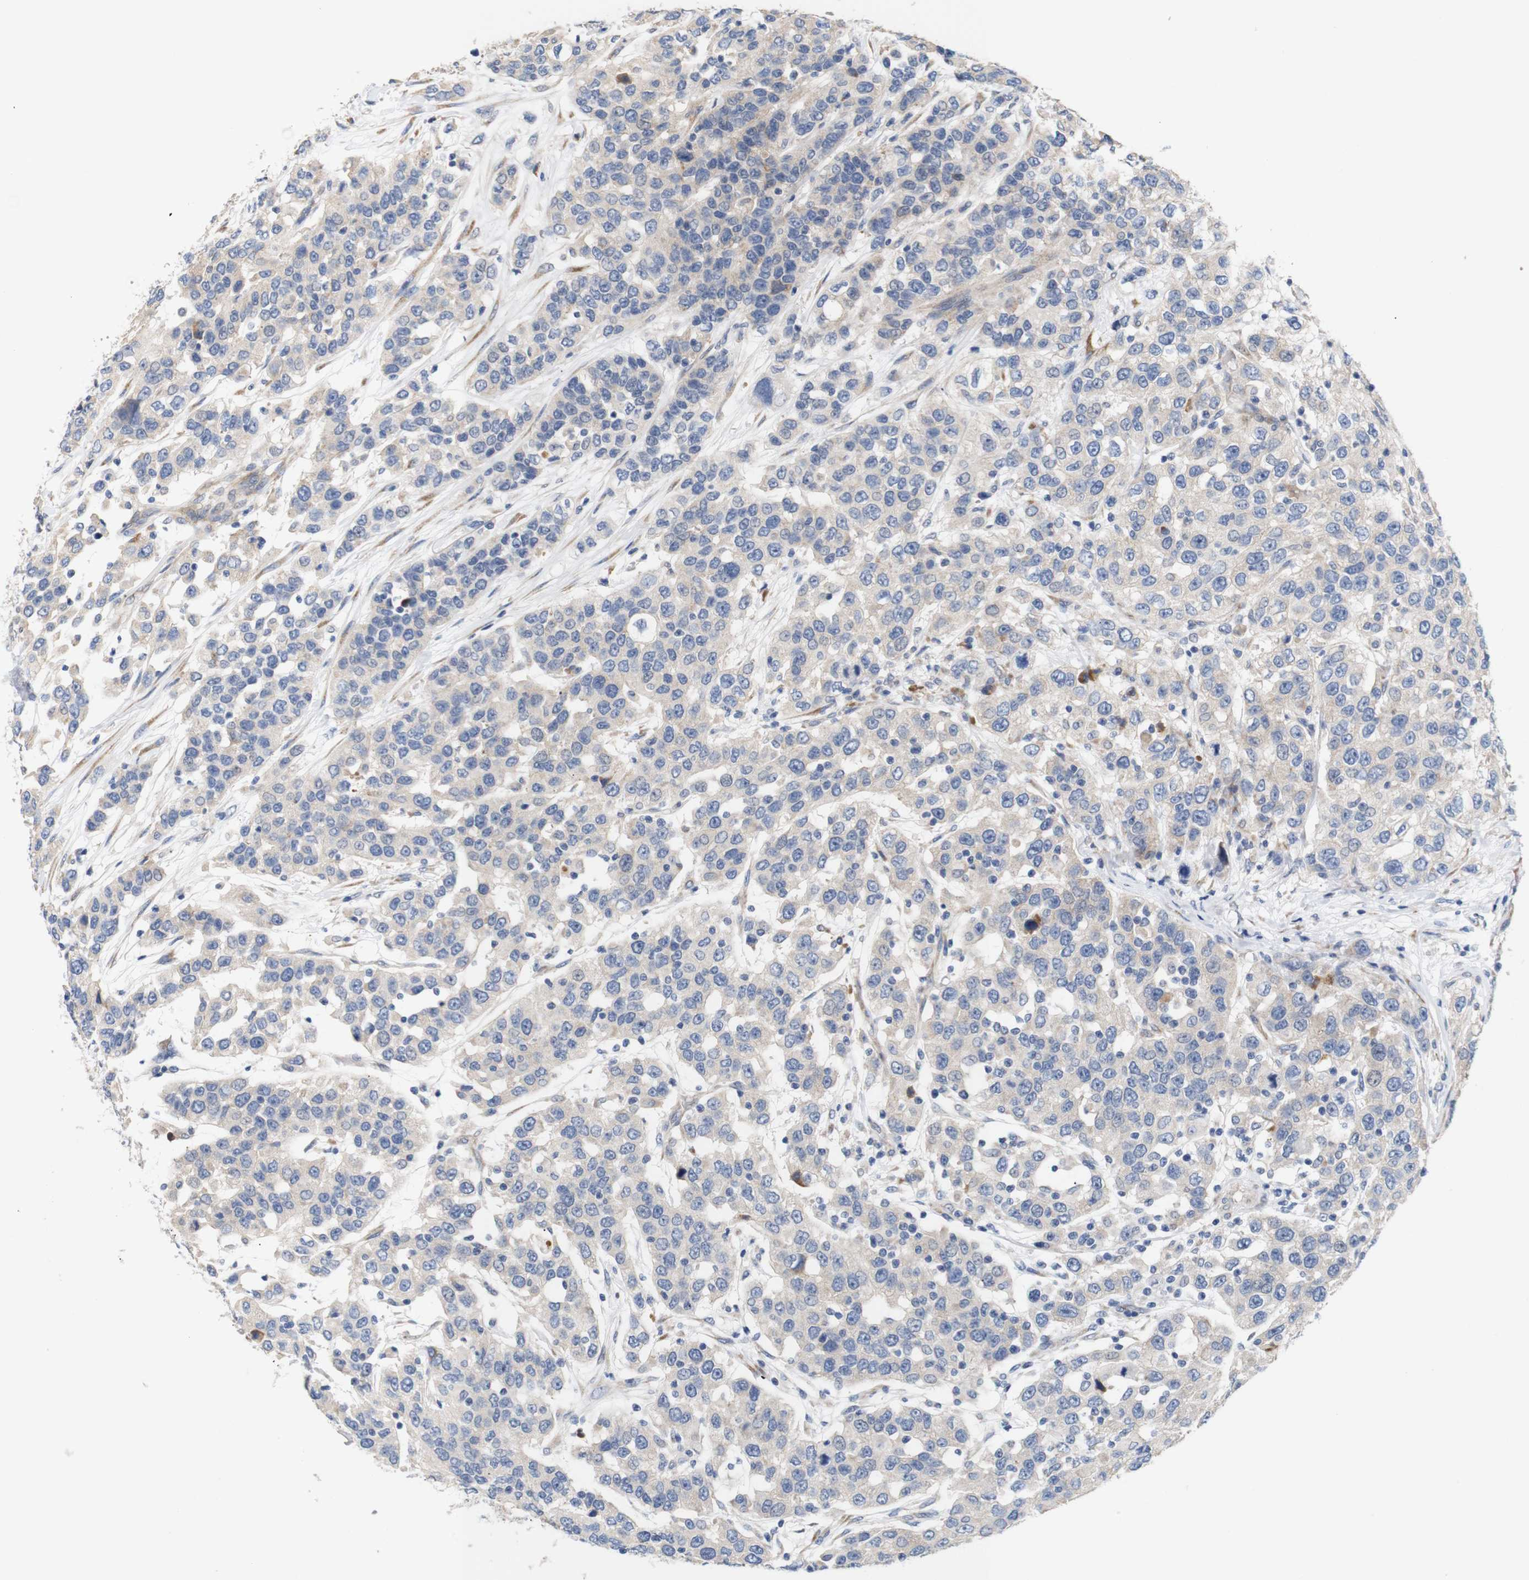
{"staining": {"intensity": "weak", "quantity": ">75%", "location": "cytoplasmic/membranous"}, "tissue": "urothelial cancer", "cell_type": "Tumor cells", "image_type": "cancer", "snomed": [{"axis": "morphology", "description": "Urothelial carcinoma, High grade"}, {"axis": "topography", "description": "Urinary bladder"}], "caption": "Immunohistochemical staining of urothelial carcinoma (high-grade) demonstrates low levels of weak cytoplasmic/membranous protein staining in approximately >75% of tumor cells.", "gene": "TRIM5", "patient": {"sex": "female", "age": 80}}